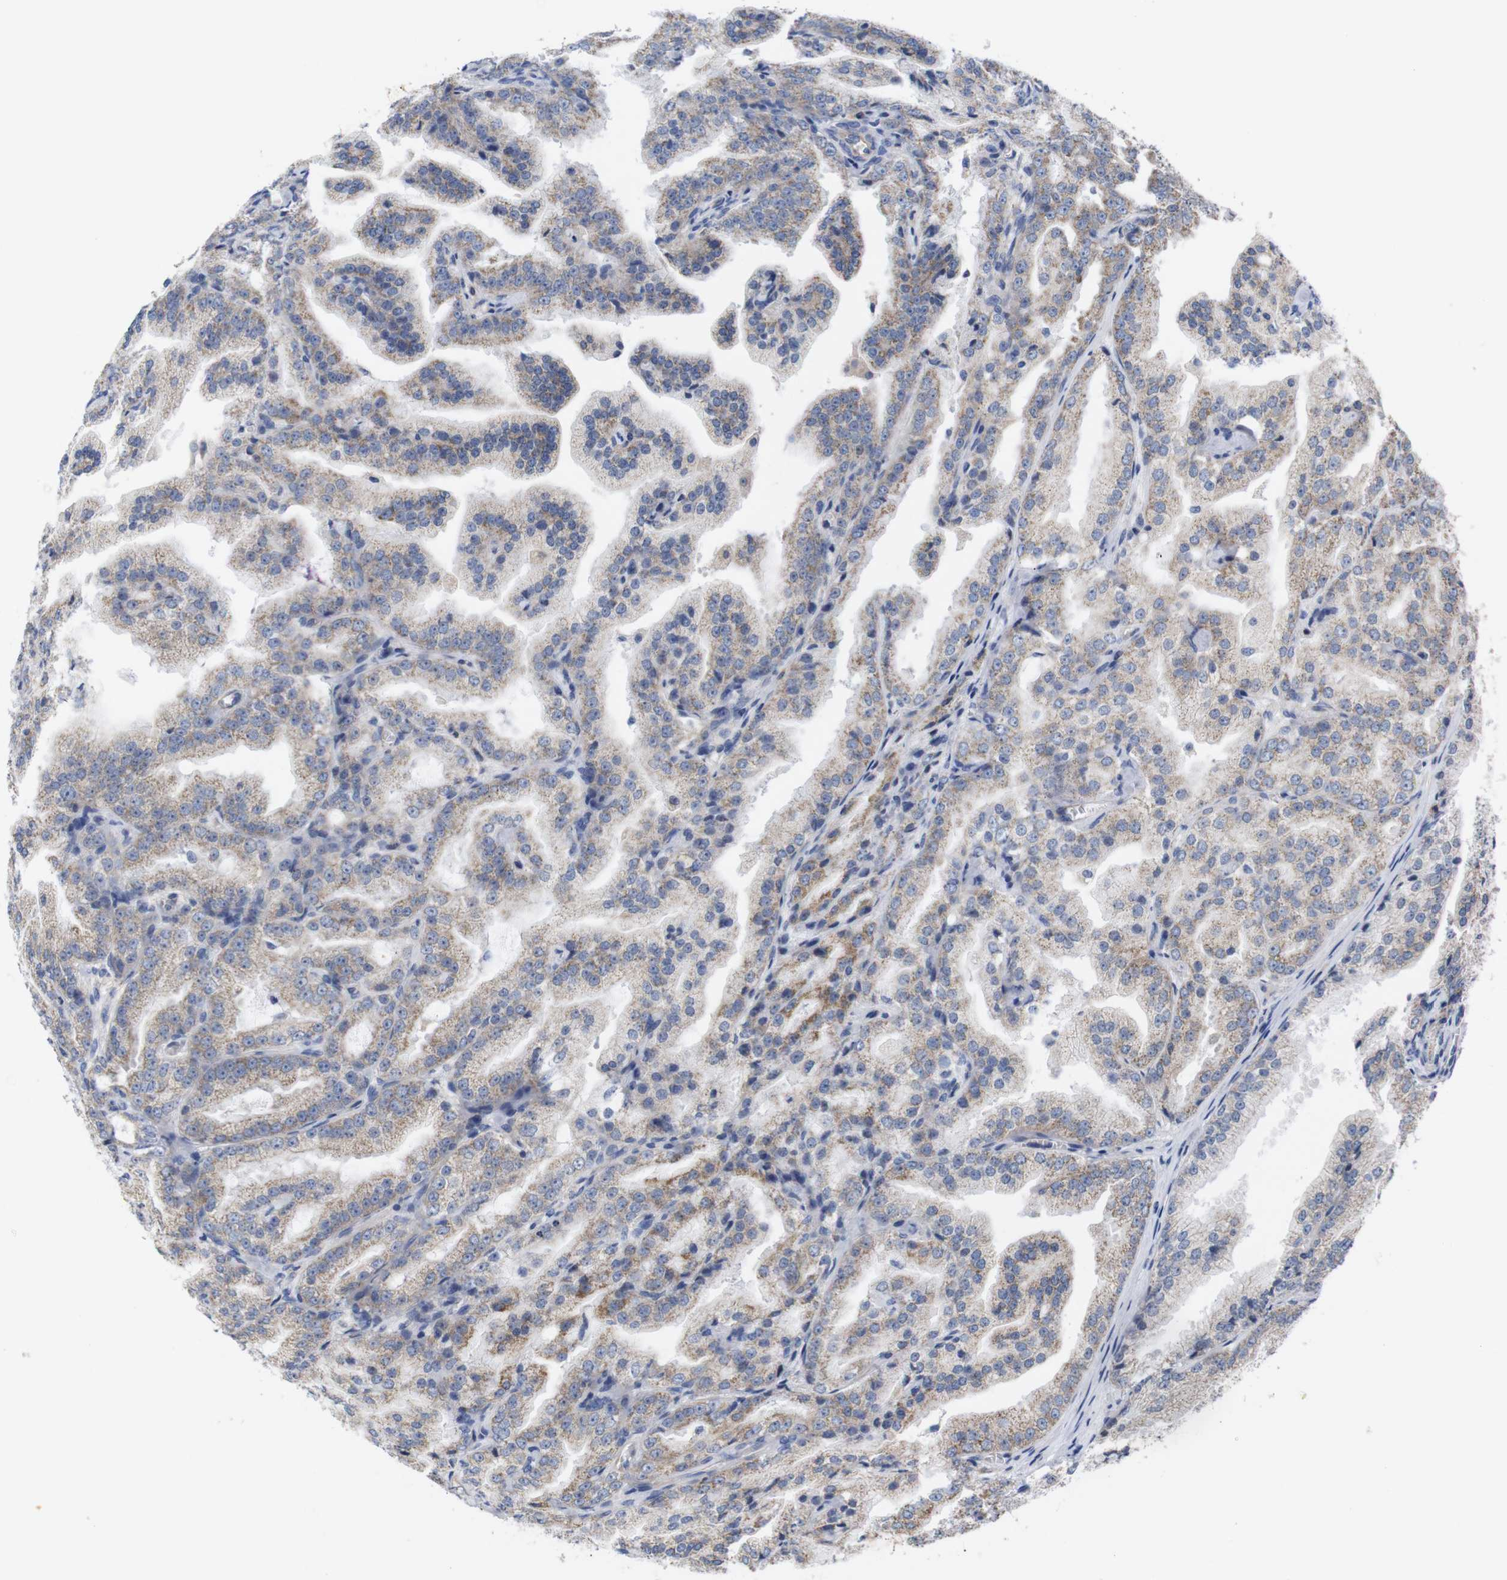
{"staining": {"intensity": "weak", "quantity": ">75%", "location": "cytoplasmic/membranous"}, "tissue": "prostate cancer", "cell_type": "Tumor cells", "image_type": "cancer", "snomed": [{"axis": "morphology", "description": "Adenocarcinoma, High grade"}, {"axis": "topography", "description": "Prostate"}], "caption": "A high-resolution histopathology image shows IHC staining of high-grade adenocarcinoma (prostate), which exhibits weak cytoplasmic/membranous staining in approximately >75% of tumor cells.", "gene": "USH1C", "patient": {"sex": "male", "age": 61}}